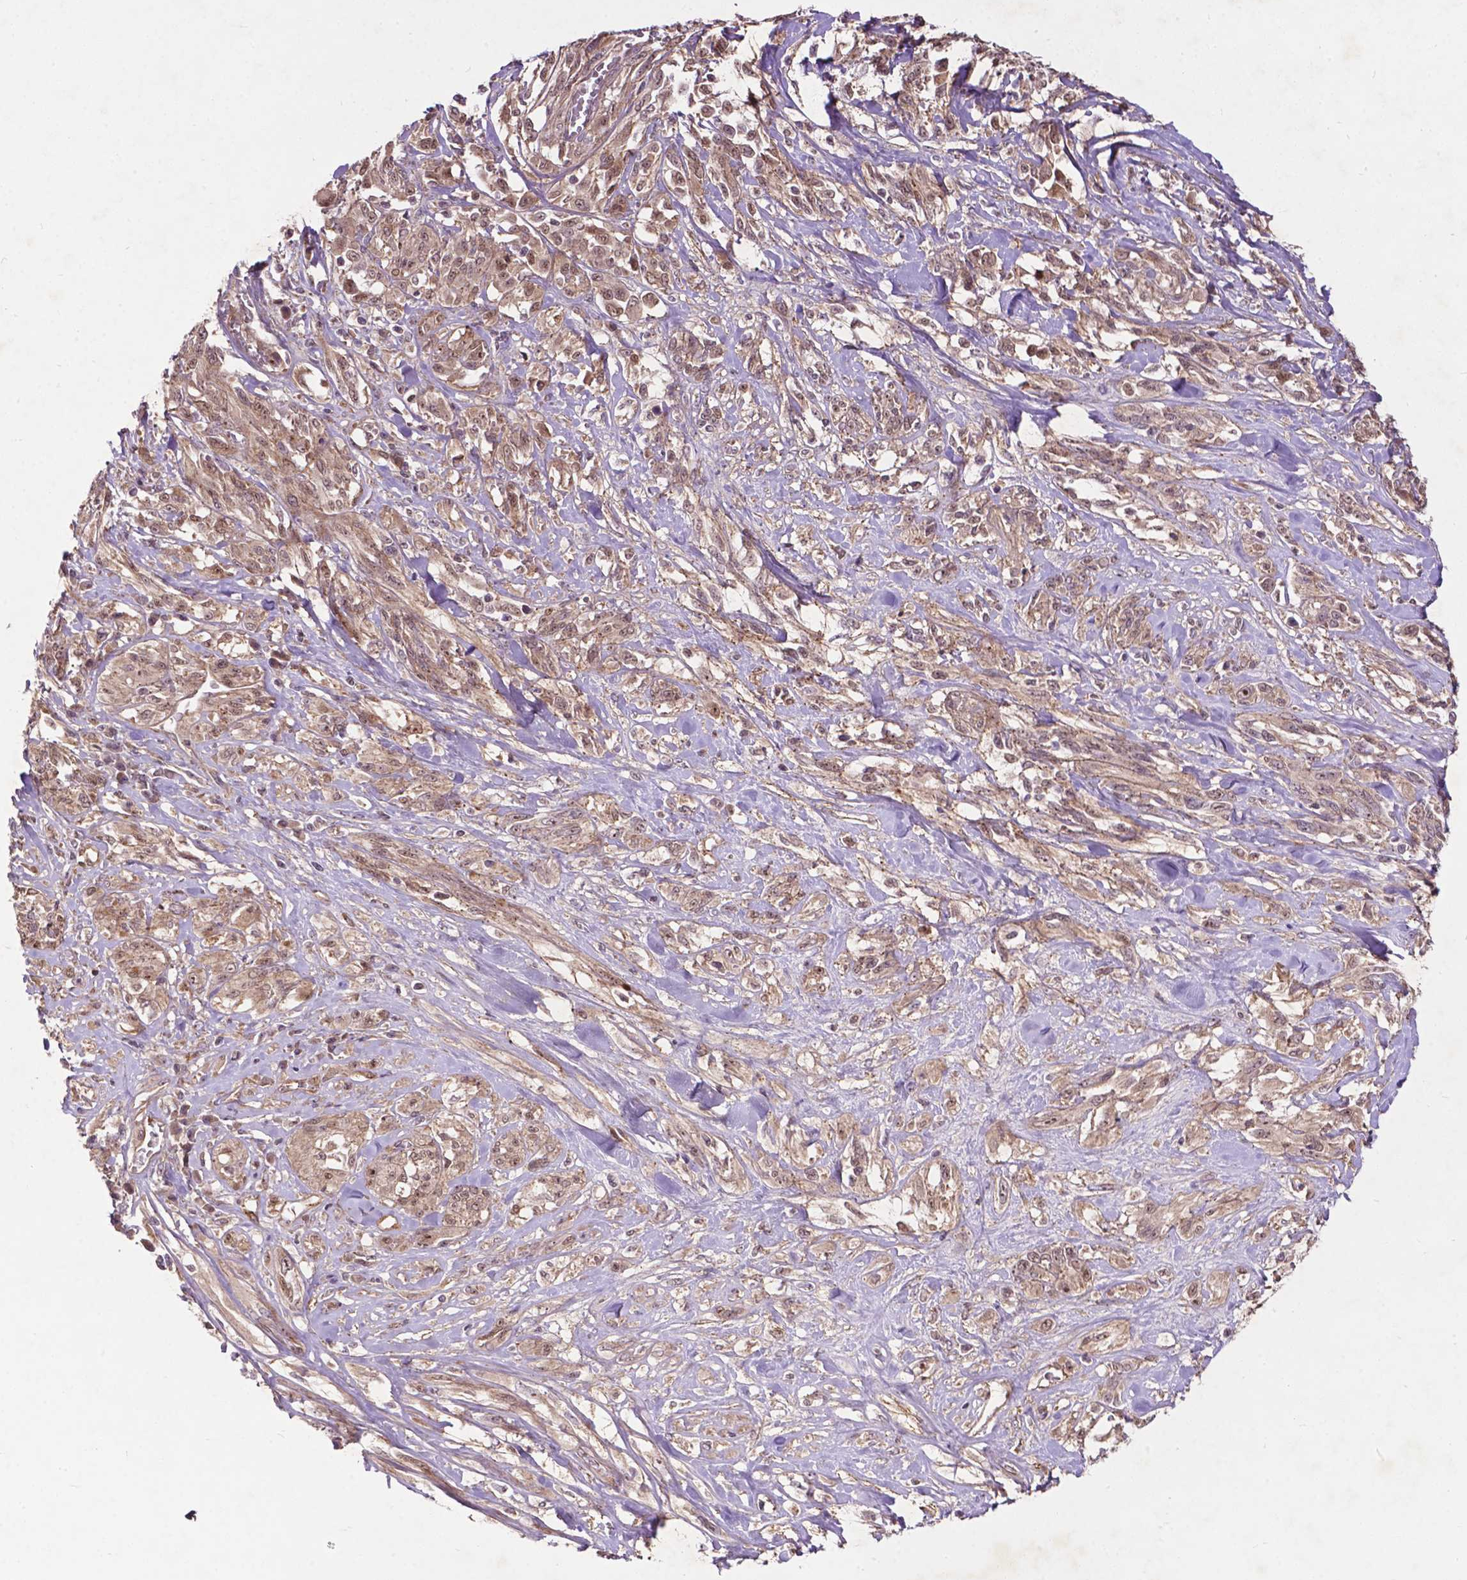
{"staining": {"intensity": "moderate", "quantity": ">75%", "location": "cytoplasmic/membranous,nuclear"}, "tissue": "melanoma", "cell_type": "Tumor cells", "image_type": "cancer", "snomed": [{"axis": "morphology", "description": "Malignant melanoma, NOS"}, {"axis": "topography", "description": "Skin"}], "caption": "This image exhibits malignant melanoma stained with immunohistochemistry (IHC) to label a protein in brown. The cytoplasmic/membranous and nuclear of tumor cells show moderate positivity for the protein. Nuclei are counter-stained blue.", "gene": "PARP3", "patient": {"sex": "female", "age": 91}}